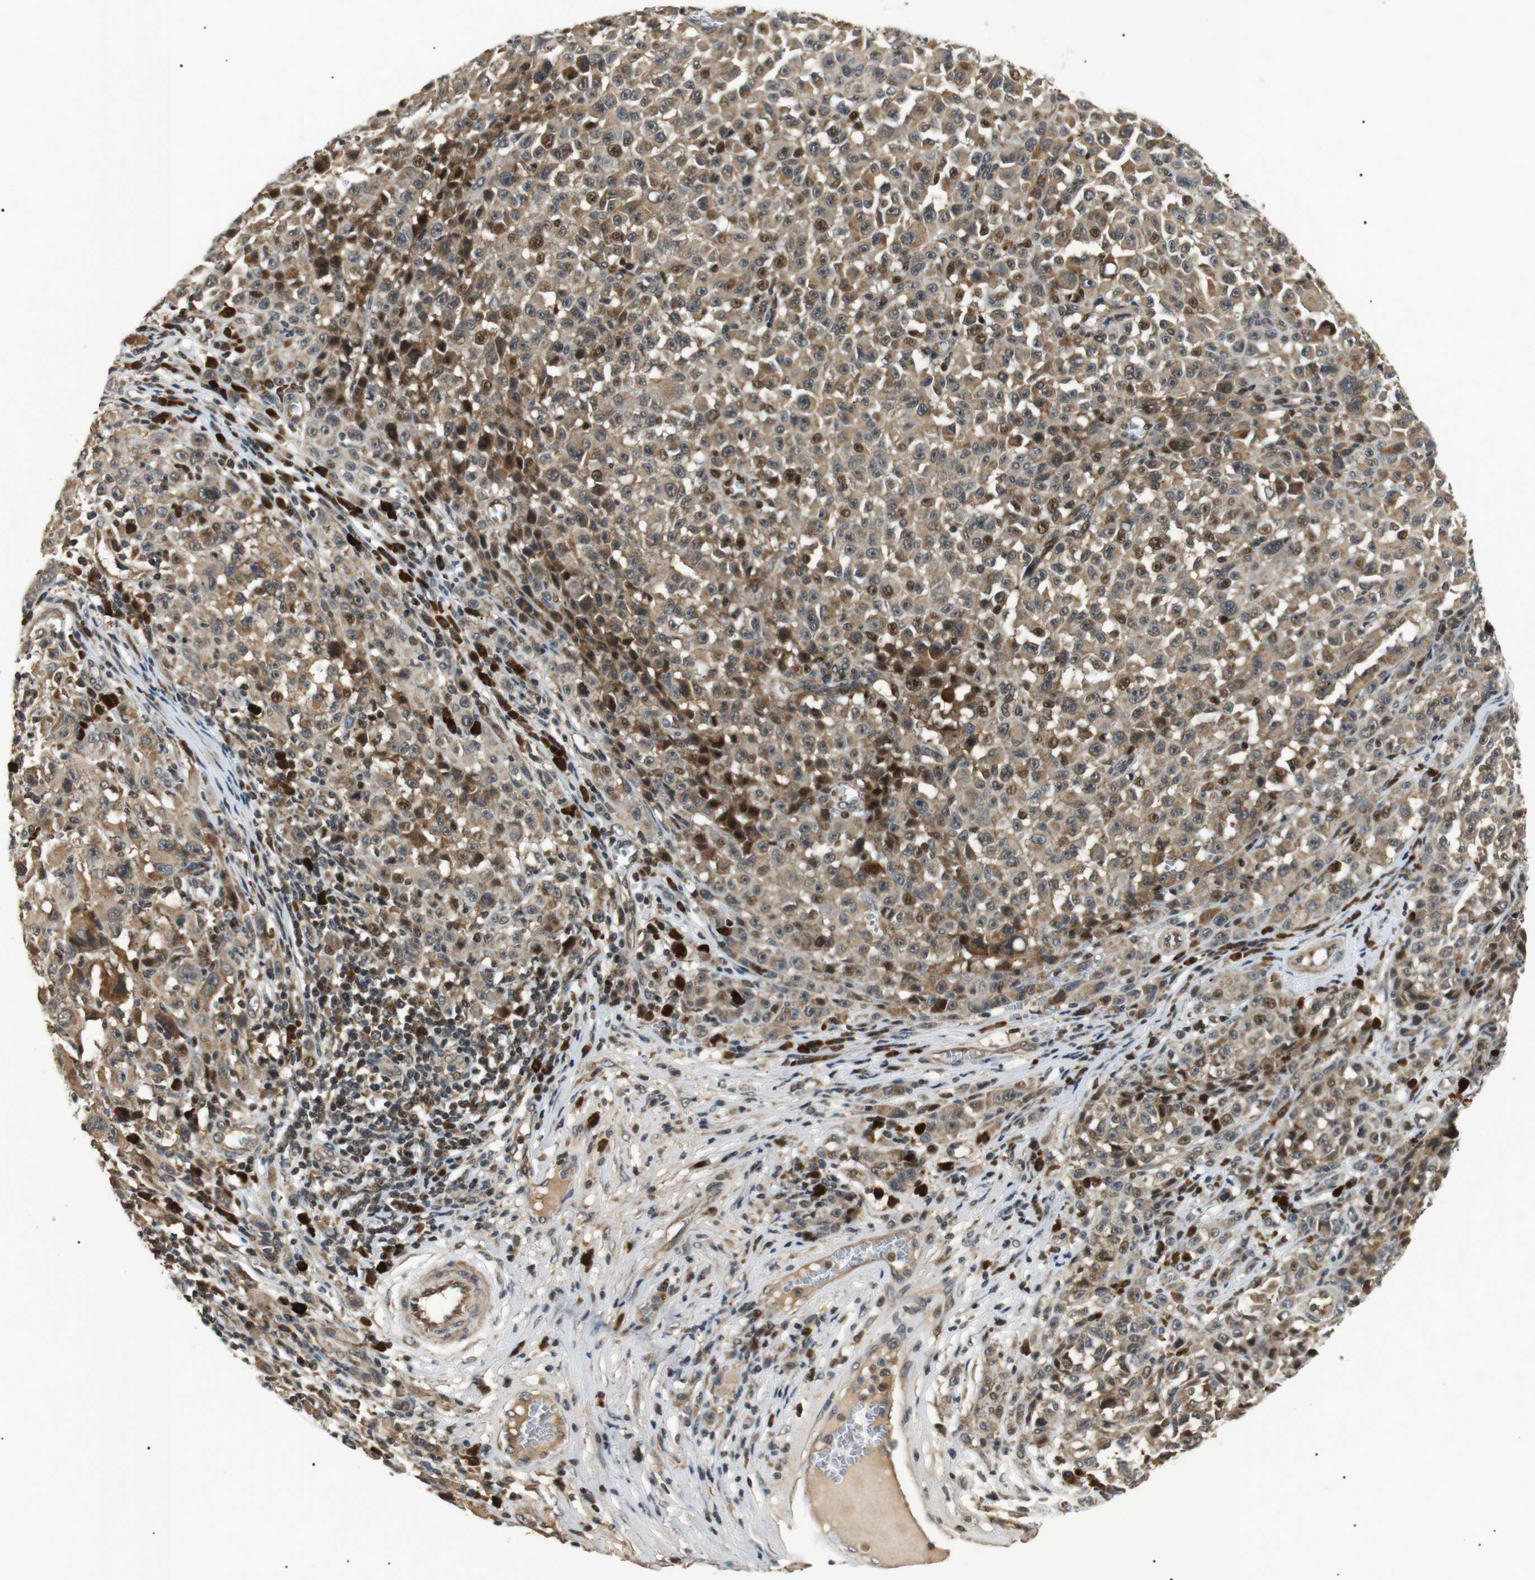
{"staining": {"intensity": "moderate", "quantity": ">75%", "location": "cytoplasmic/membranous,nuclear"}, "tissue": "melanoma", "cell_type": "Tumor cells", "image_type": "cancer", "snomed": [{"axis": "morphology", "description": "Malignant melanoma, NOS"}, {"axis": "topography", "description": "Skin"}], "caption": "This is a photomicrograph of immunohistochemistry staining of malignant melanoma, which shows moderate staining in the cytoplasmic/membranous and nuclear of tumor cells.", "gene": "HSPA13", "patient": {"sex": "female", "age": 82}}